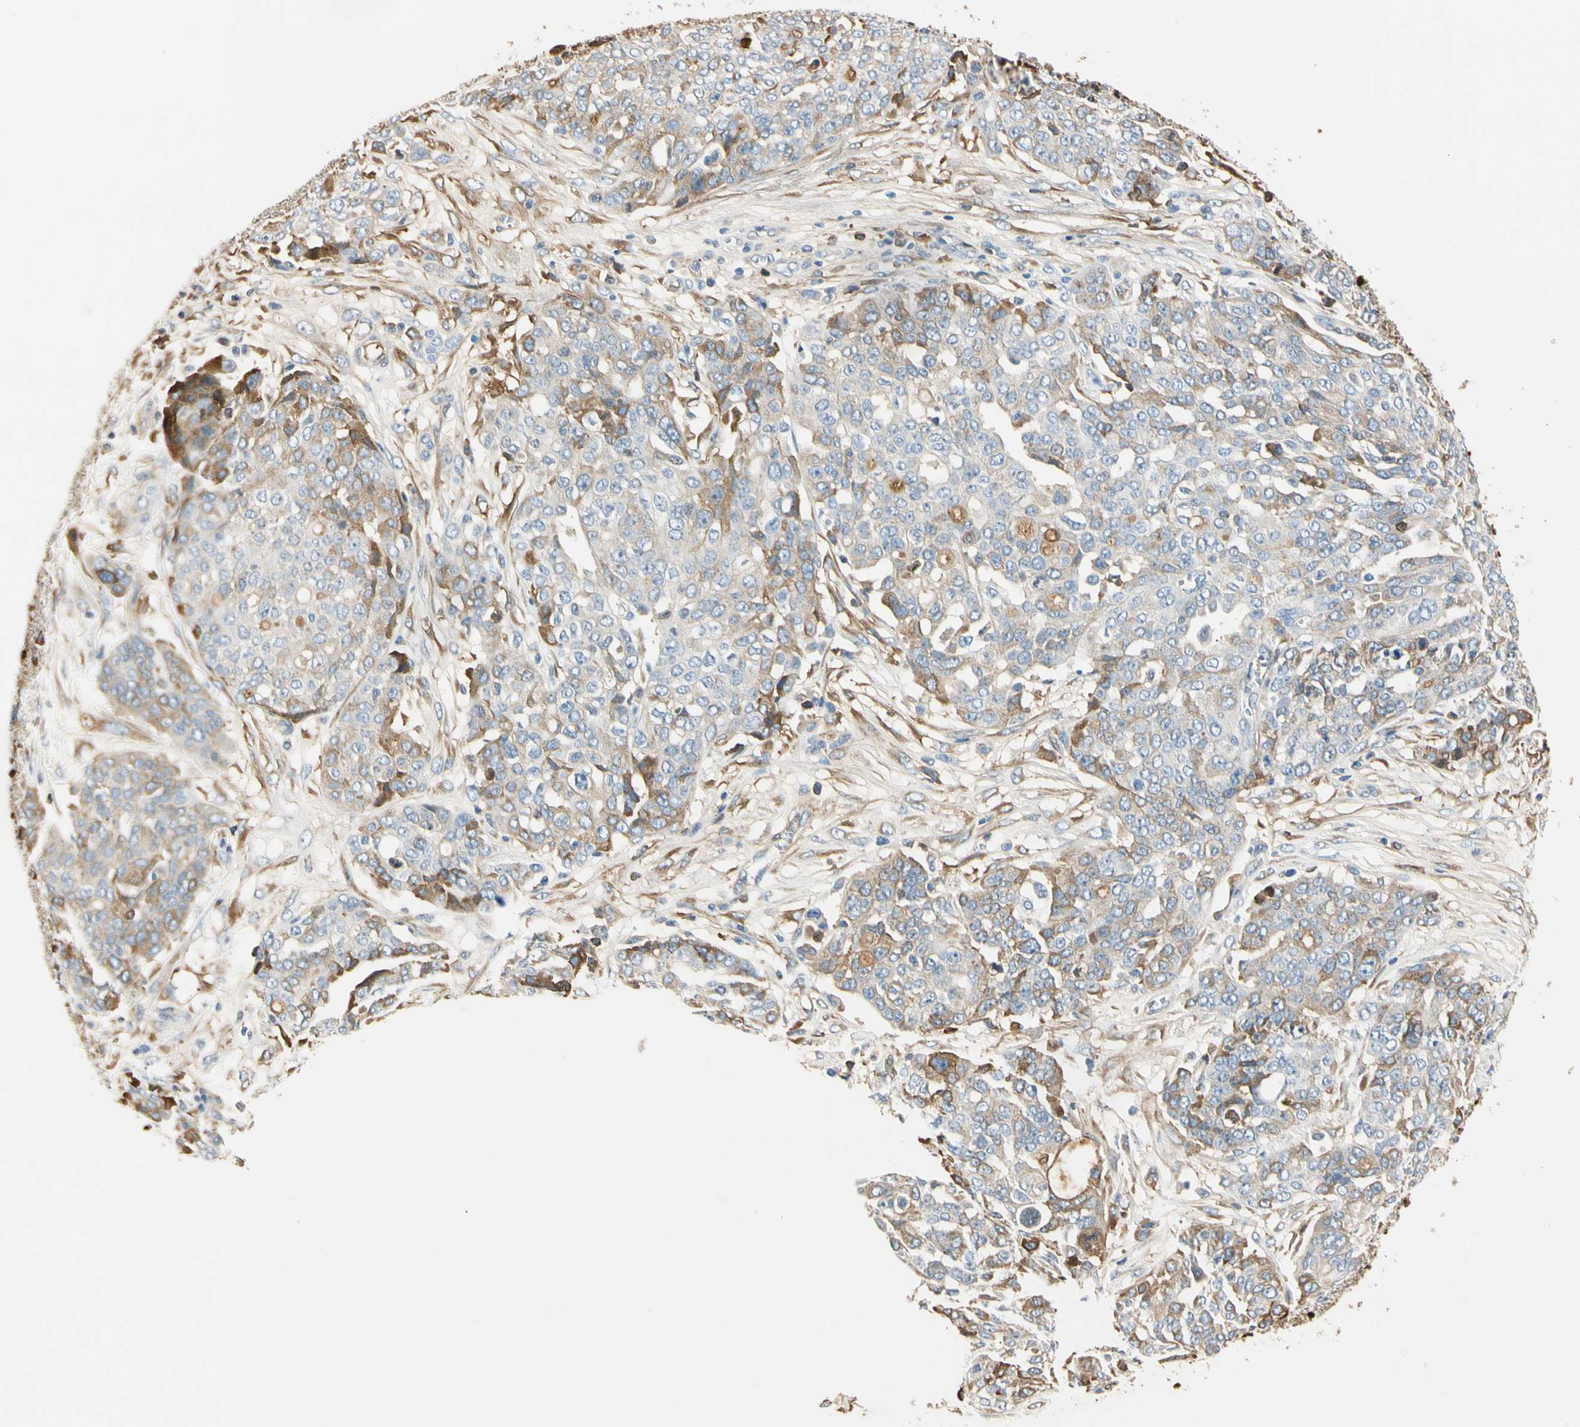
{"staining": {"intensity": "moderate", "quantity": "25%-75%", "location": "cytoplasmic/membranous"}, "tissue": "ovarian cancer", "cell_type": "Tumor cells", "image_type": "cancer", "snomed": [{"axis": "morphology", "description": "Cystadenocarcinoma, serous, NOS"}, {"axis": "topography", "description": "Soft tissue"}, {"axis": "topography", "description": "Ovary"}], "caption": "Brown immunohistochemical staining in ovarian cancer (serous cystadenocarcinoma) displays moderate cytoplasmic/membranous positivity in about 25%-75% of tumor cells. The protein of interest is shown in brown color, while the nuclei are stained blue.", "gene": "LAMB3", "patient": {"sex": "female", "age": 57}}